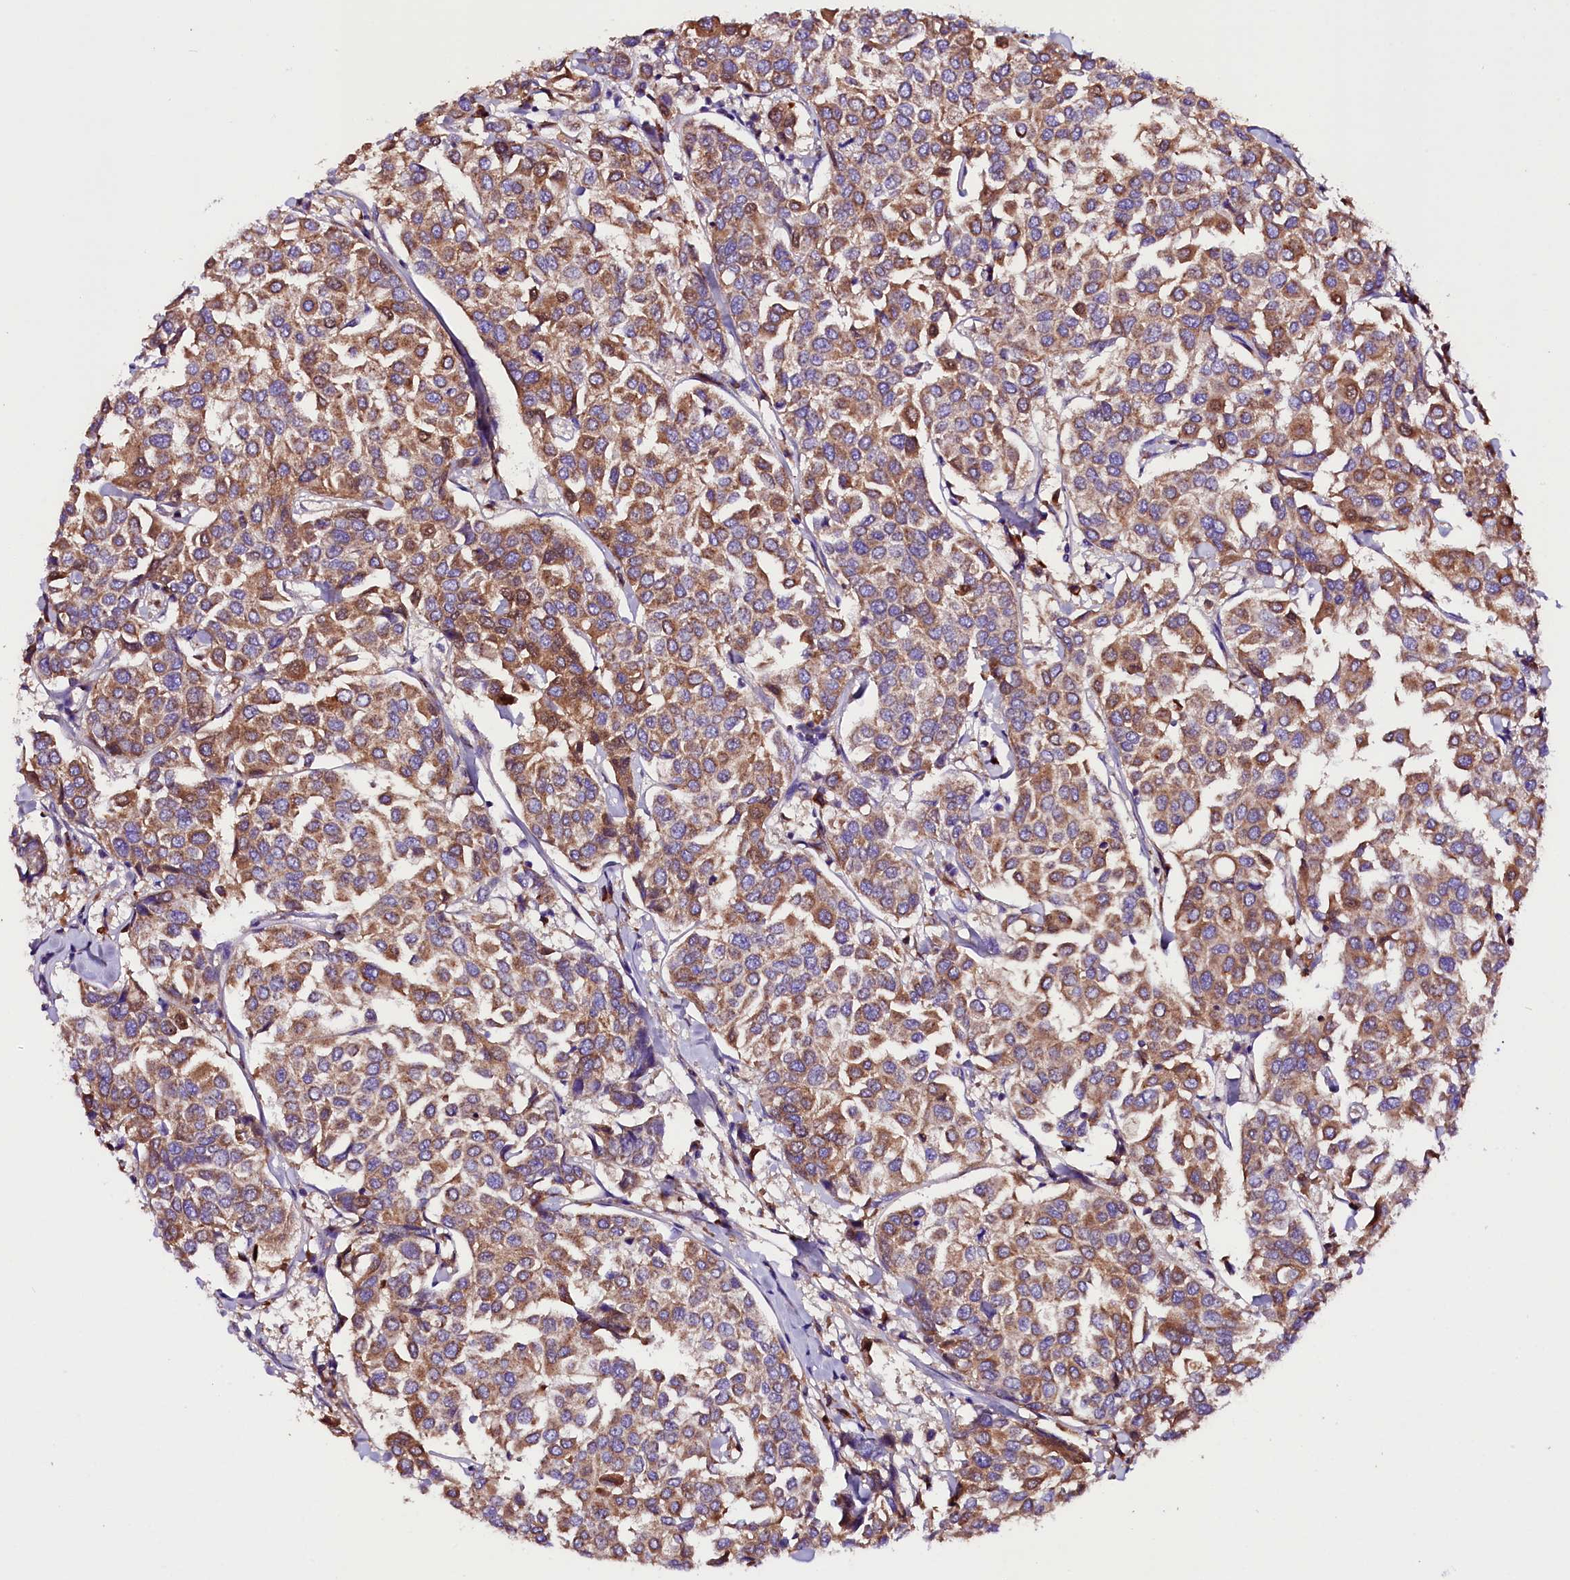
{"staining": {"intensity": "moderate", "quantity": ">75%", "location": "cytoplasmic/membranous"}, "tissue": "breast cancer", "cell_type": "Tumor cells", "image_type": "cancer", "snomed": [{"axis": "morphology", "description": "Duct carcinoma"}, {"axis": "topography", "description": "Breast"}], "caption": "High-power microscopy captured an IHC micrograph of intraductal carcinoma (breast), revealing moderate cytoplasmic/membranous positivity in approximately >75% of tumor cells. (brown staining indicates protein expression, while blue staining denotes nuclei).", "gene": "SIX5", "patient": {"sex": "female", "age": 55}}